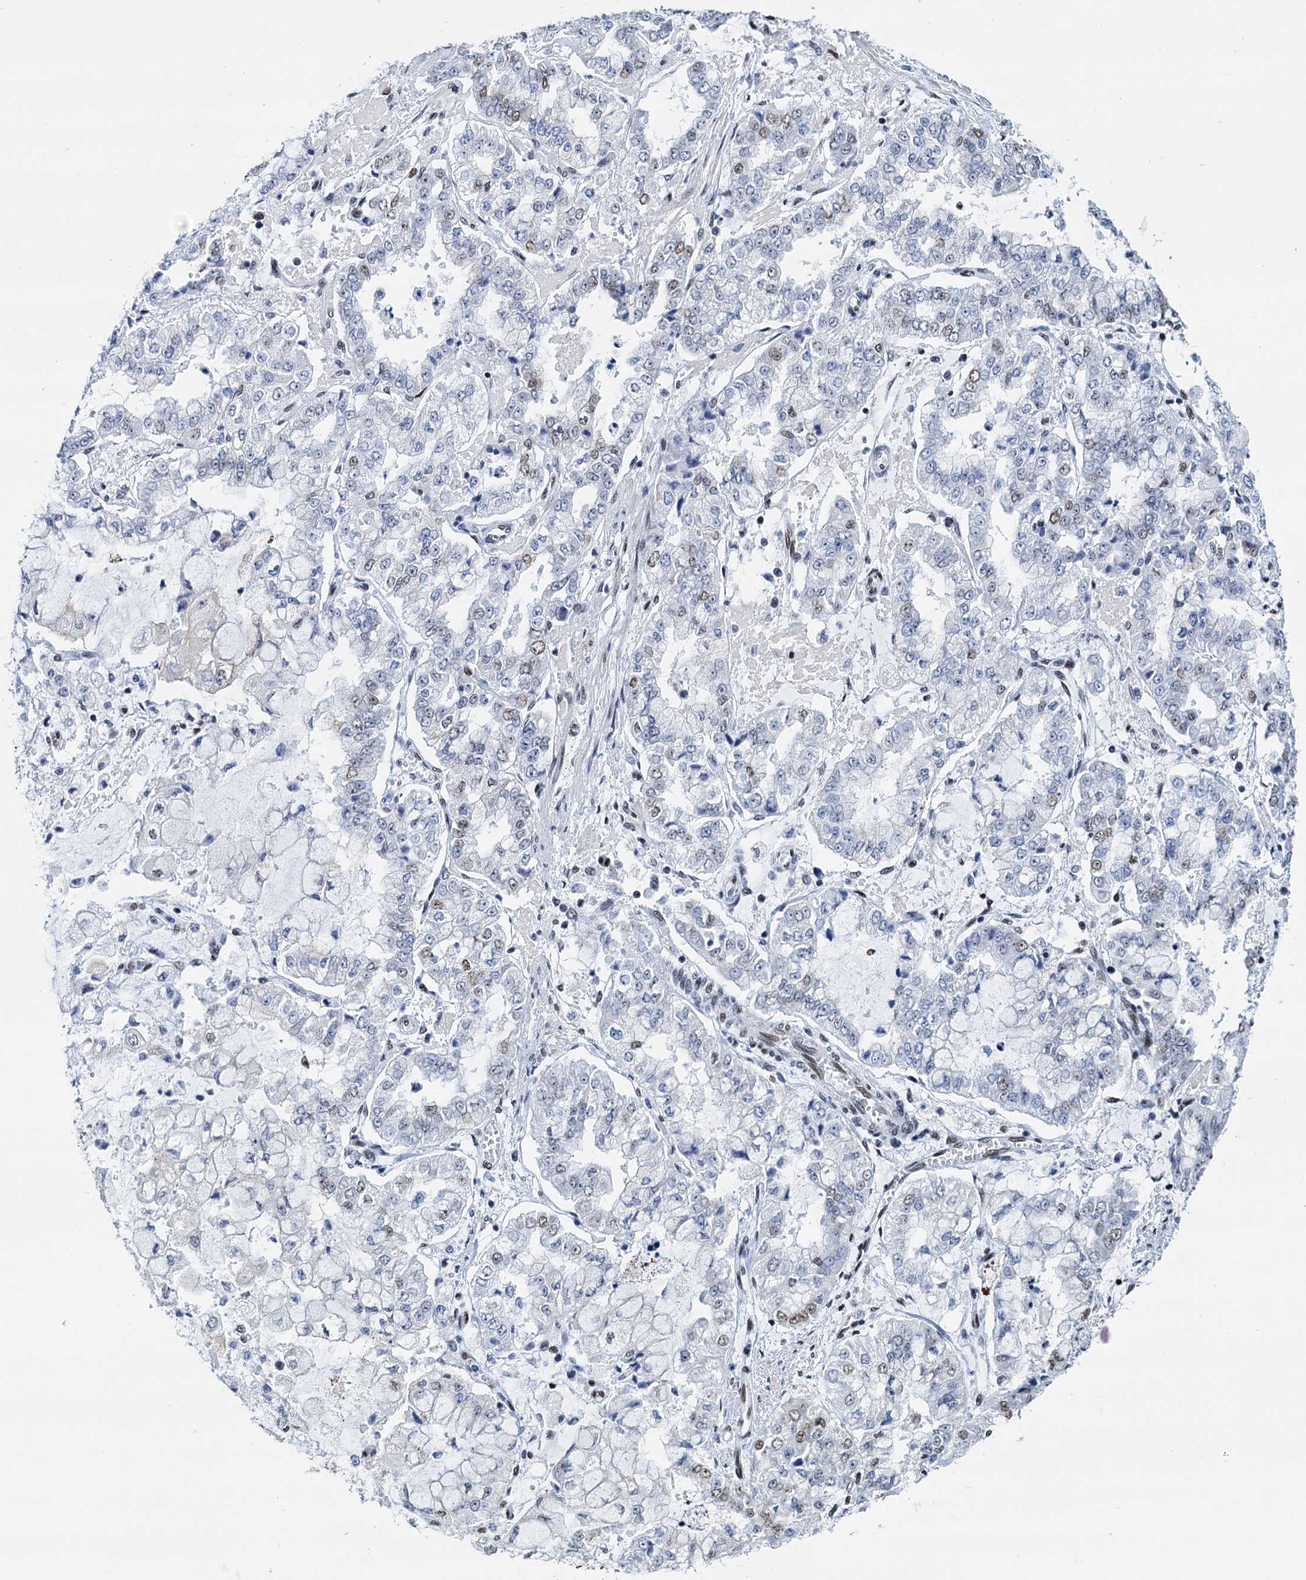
{"staining": {"intensity": "weak", "quantity": "<25%", "location": "nuclear"}, "tissue": "stomach cancer", "cell_type": "Tumor cells", "image_type": "cancer", "snomed": [{"axis": "morphology", "description": "Adenocarcinoma, NOS"}, {"axis": "topography", "description": "Stomach"}], "caption": "Photomicrograph shows no protein staining in tumor cells of stomach cancer tissue.", "gene": "SLTM", "patient": {"sex": "male", "age": 76}}